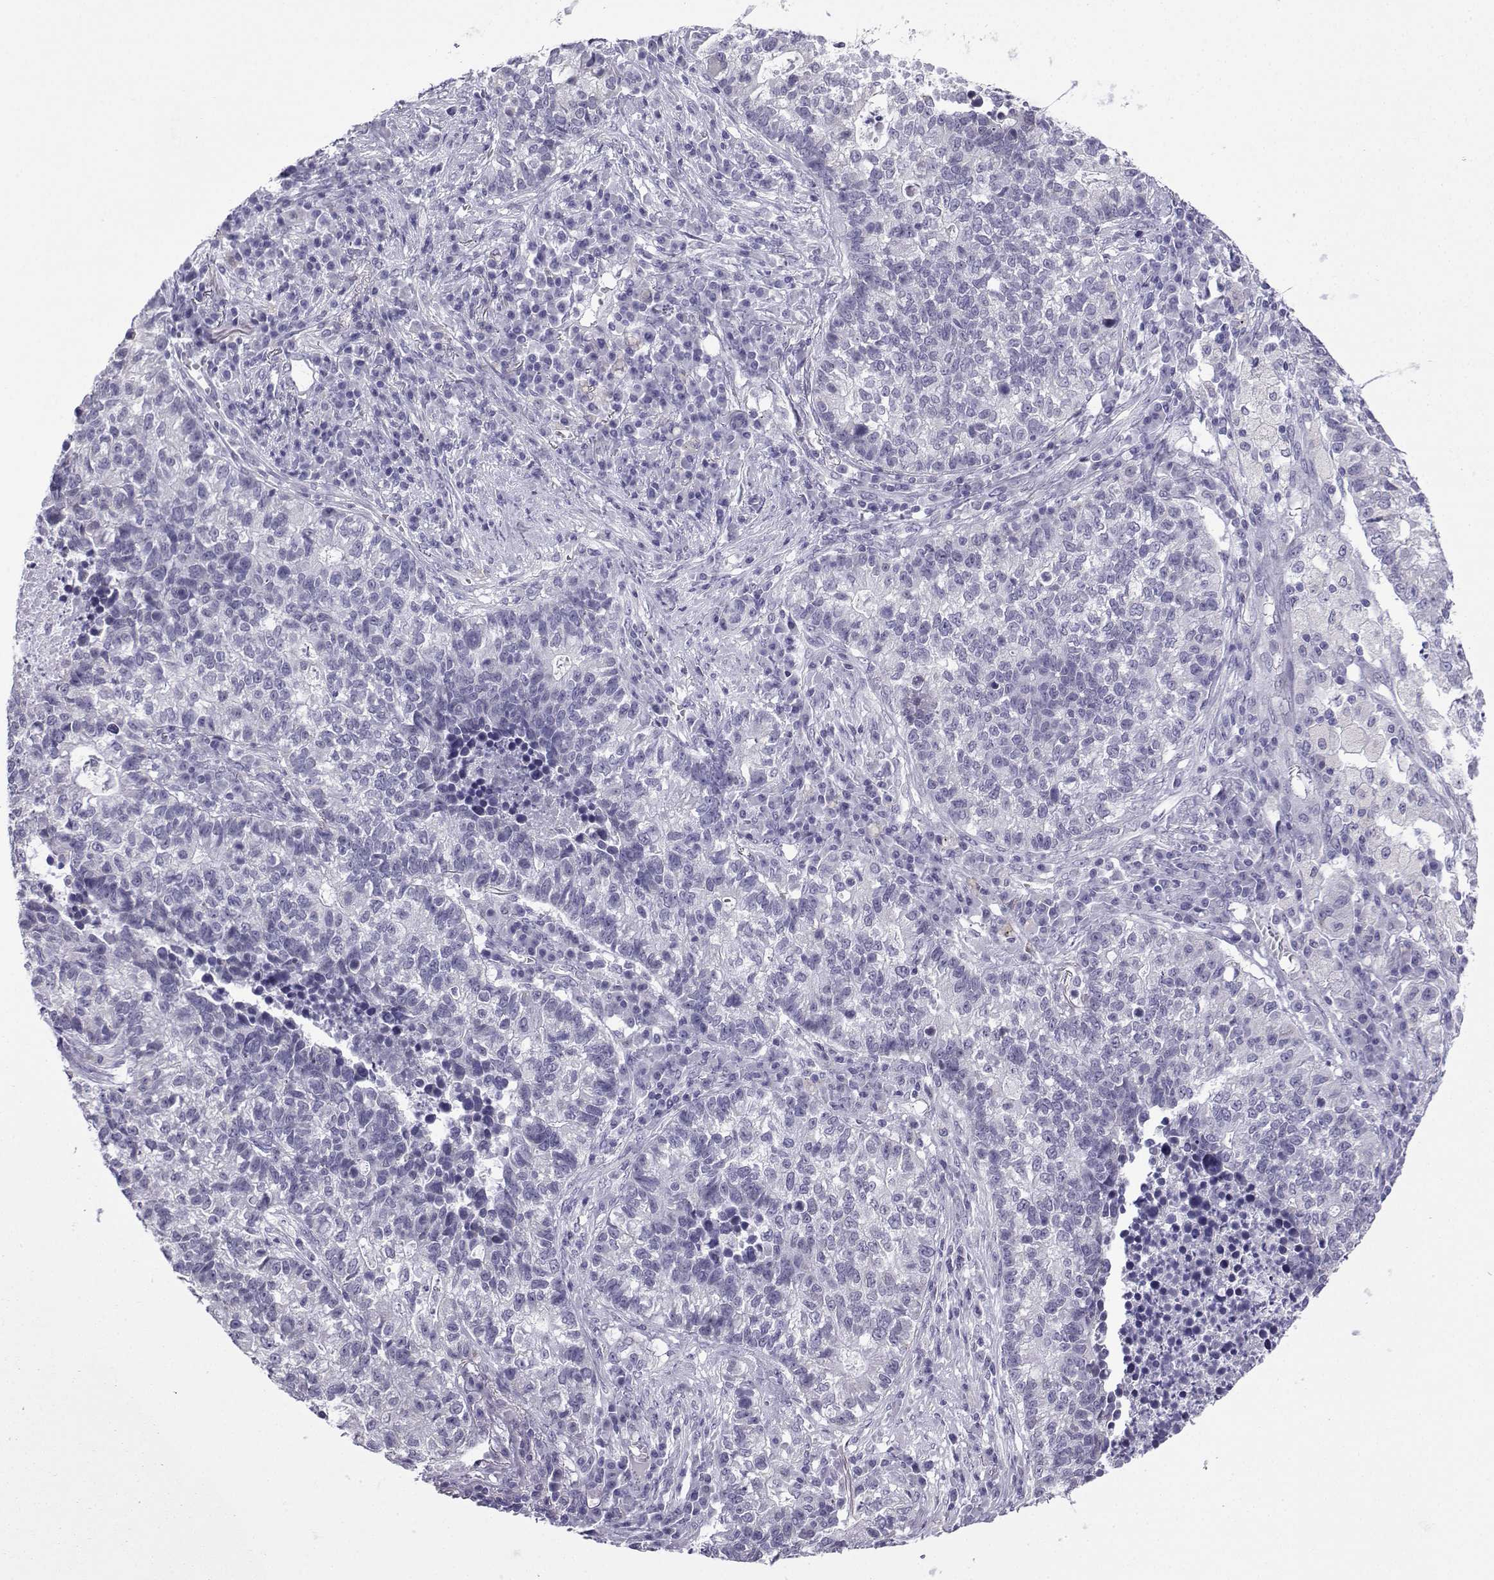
{"staining": {"intensity": "negative", "quantity": "none", "location": "none"}, "tissue": "lung cancer", "cell_type": "Tumor cells", "image_type": "cancer", "snomed": [{"axis": "morphology", "description": "Adenocarcinoma, NOS"}, {"axis": "topography", "description": "Lung"}], "caption": "The photomicrograph reveals no staining of tumor cells in adenocarcinoma (lung).", "gene": "ACRBP", "patient": {"sex": "male", "age": 57}}